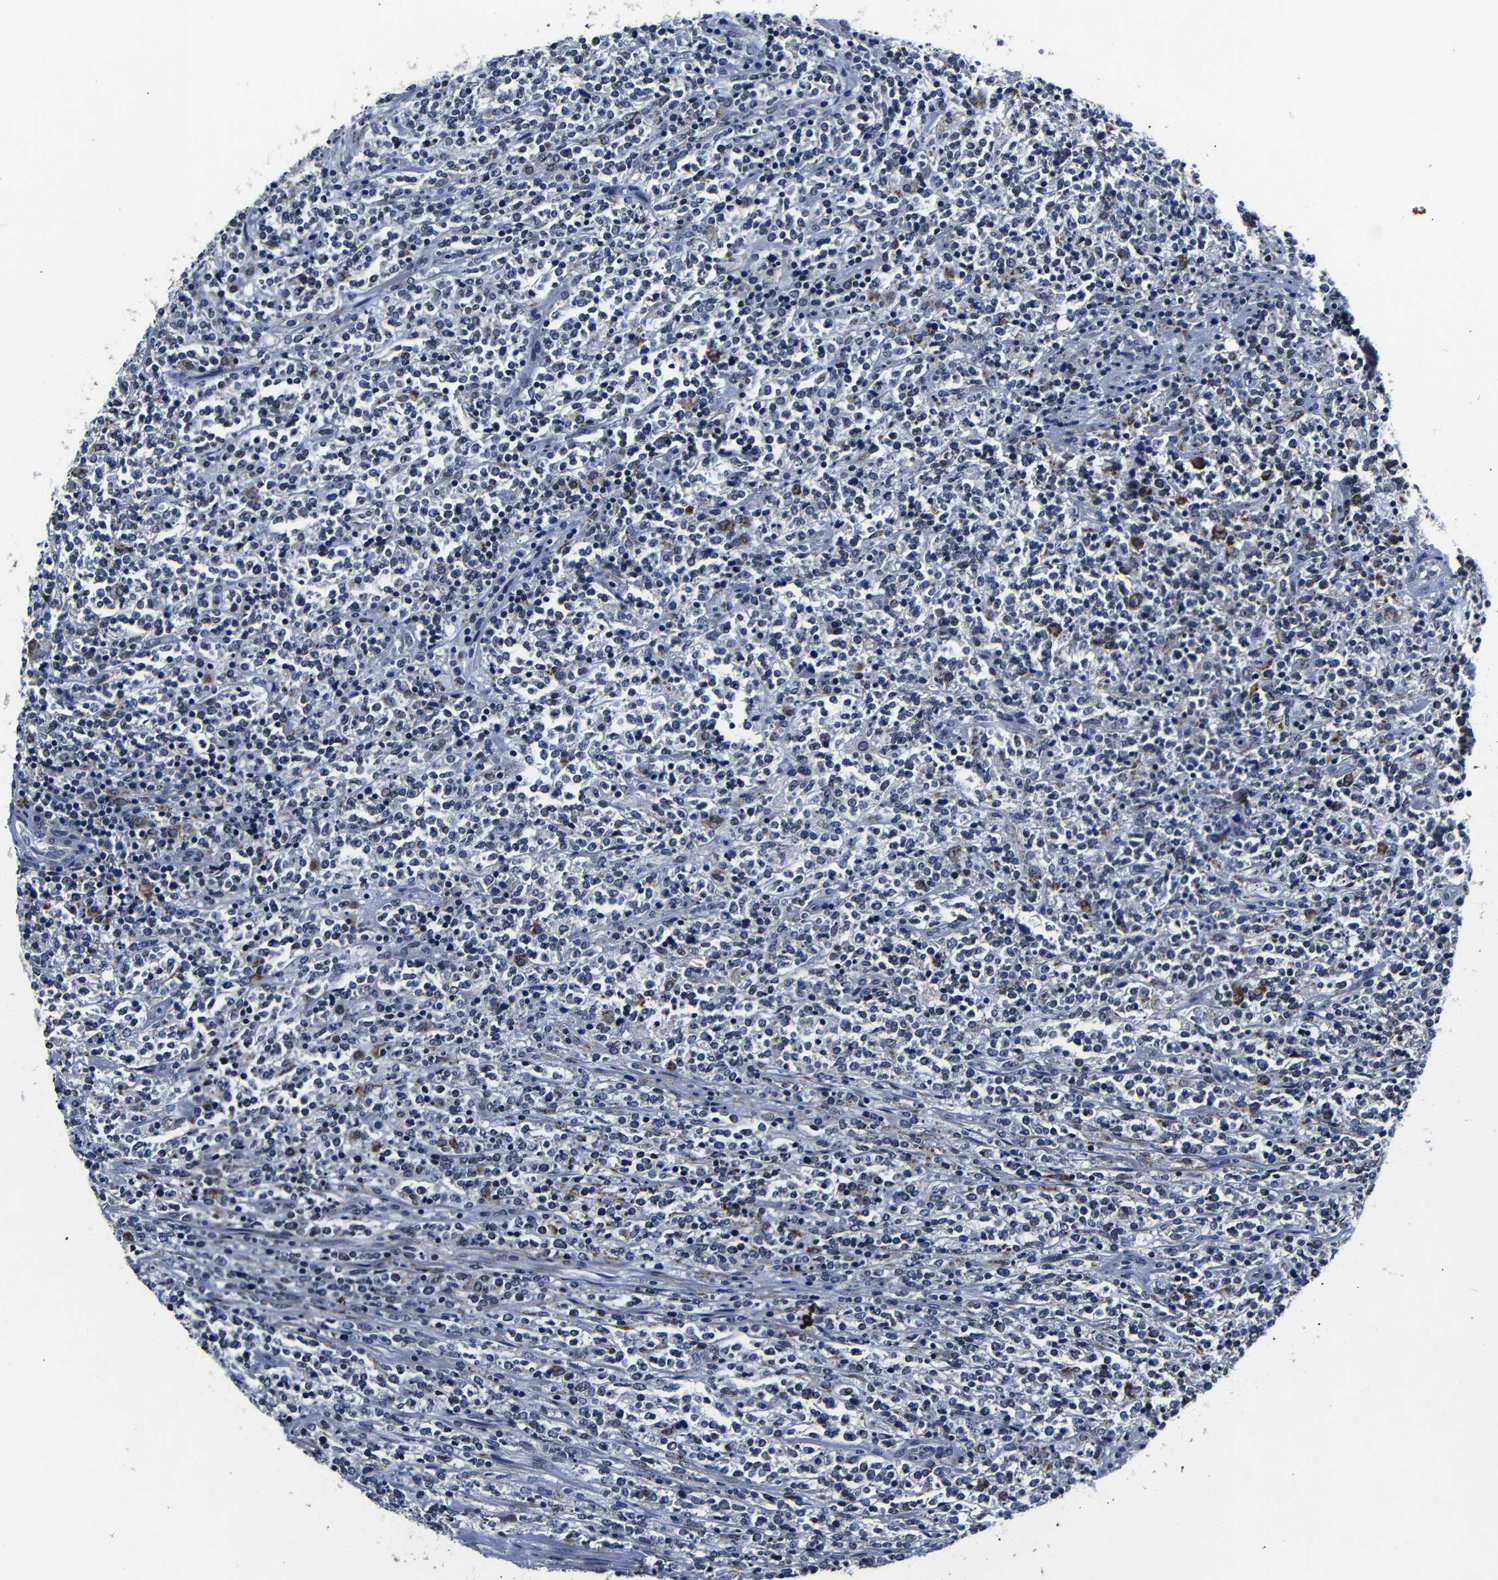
{"staining": {"intensity": "weak", "quantity": "<25%", "location": "cytoplasmic/membranous"}, "tissue": "lymphoma", "cell_type": "Tumor cells", "image_type": "cancer", "snomed": [{"axis": "morphology", "description": "Malignant lymphoma, non-Hodgkin's type, High grade"}, {"axis": "topography", "description": "Soft tissue"}], "caption": "A histopathology image of malignant lymphoma, non-Hodgkin's type (high-grade) stained for a protein shows no brown staining in tumor cells.", "gene": "DEPP1", "patient": {"sex": "male", "age": 18}}